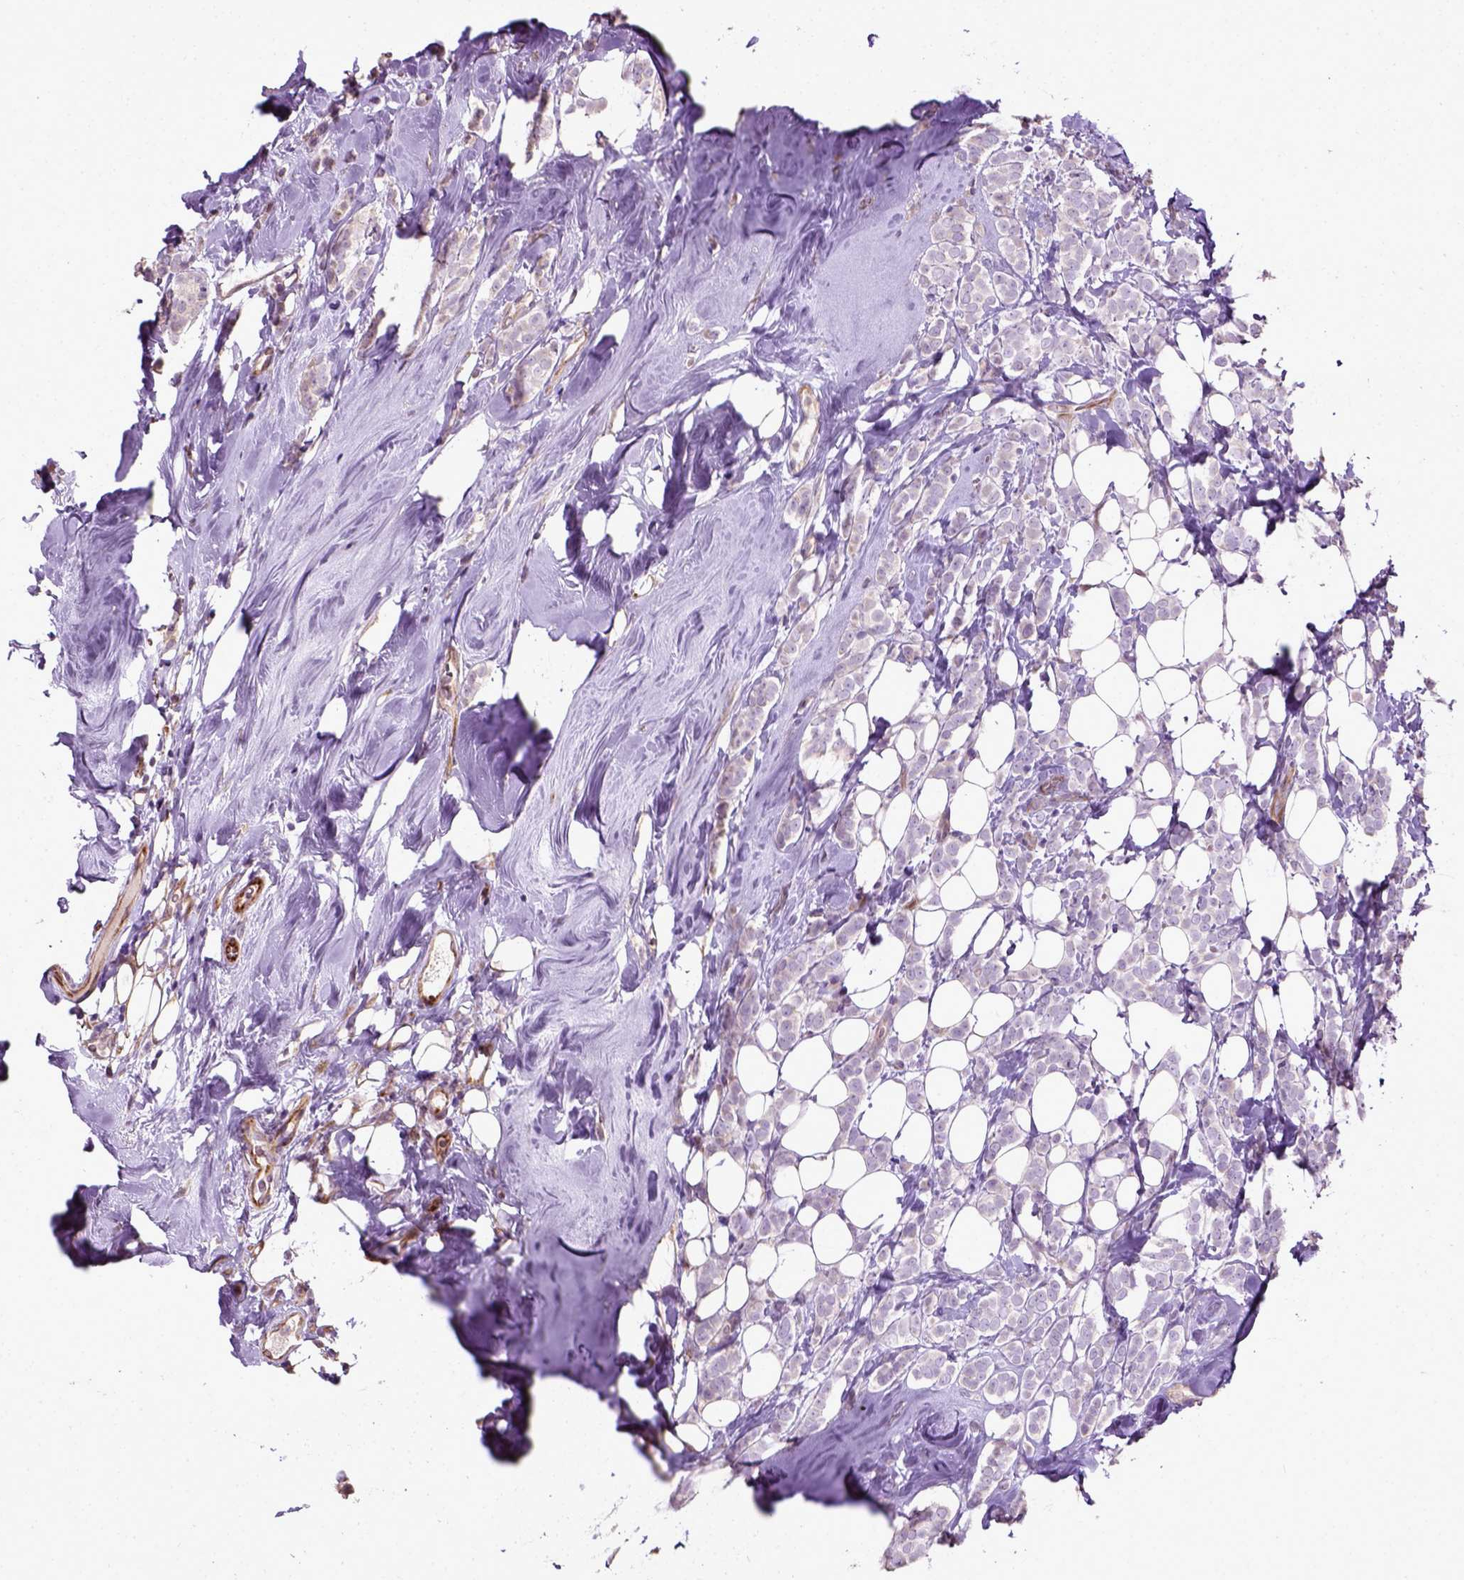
{"staining": {"intensity": "weak", "quantity": "<25%", "location": "cytoplasmic/membranous"}, "tissue": "breast cancer", "cell_type": "Tumor cells", "image_type": "cancer", "snomed": [{"axis": "morphology", "description": "Lobular carcinoma"}, {"axis": "topography", "description": "Breast"}], "caption": "IHC image of breast lobular carcinoma stained for a protein (brown), which shows no staining in tumor cells.", "gene": "PKP3", "patient": {"sex": "female", "age": 49}}